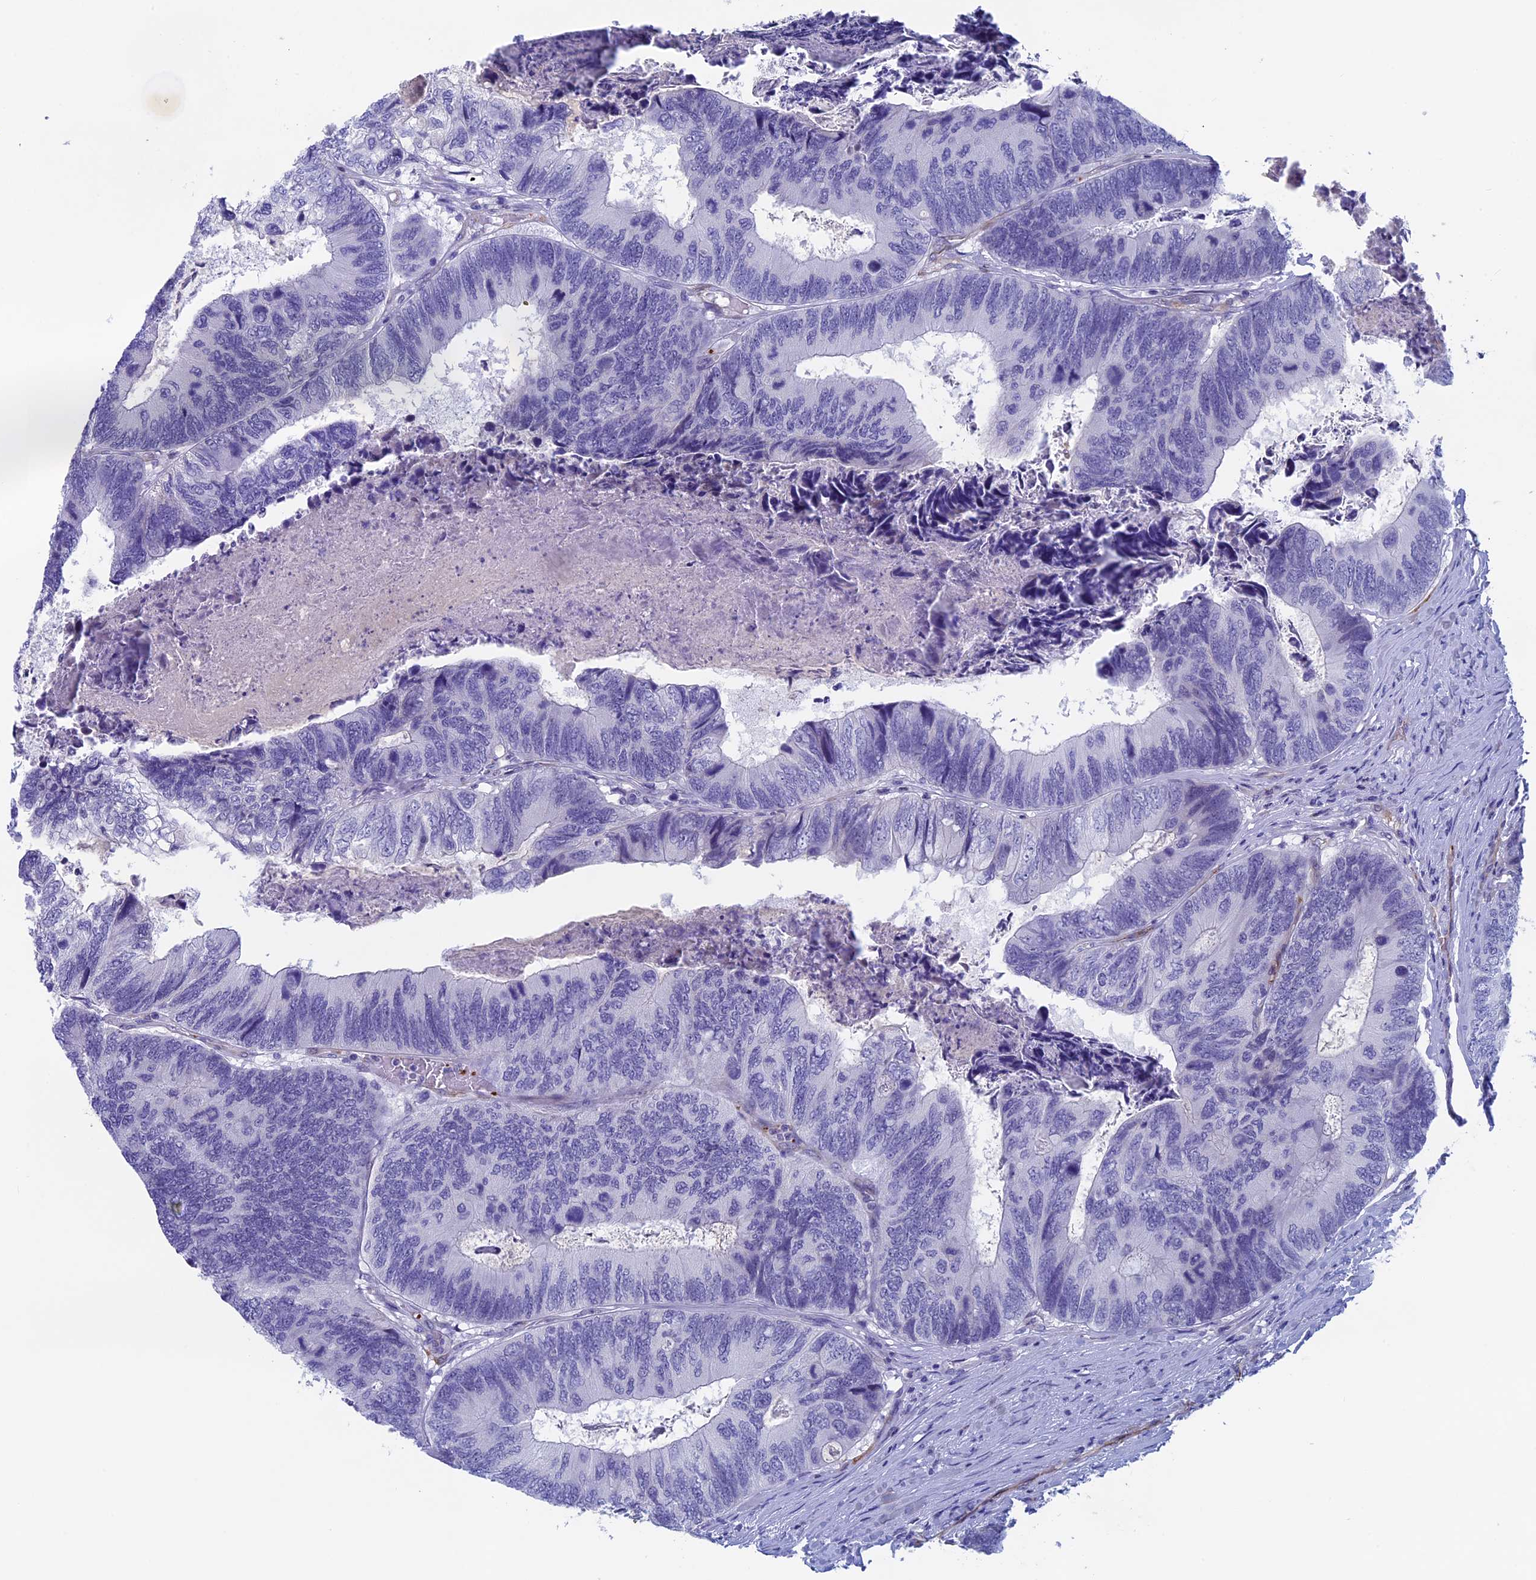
{"staining": {"intensity": "negative", "quantity": "none", "location": "none"}, "tissue": "colorectal cancer", "cell_type": "Tumor cells", "image_type": "cancer", "snomed": [{"axis": "morphology", "description": "Adenocarcinoma, NOS"}, {"axis": "topography", "description": "Colon"}], "caption": "IHC histopathology image of adenocarcinoma (colorectal) stained for a protein (brown), which shows no expression in tumor cells. (DAB immunohistochemistry (IHC), high magnification).", "gene": "INSYN1", "patient": {"sex": "female", "age": 67}}